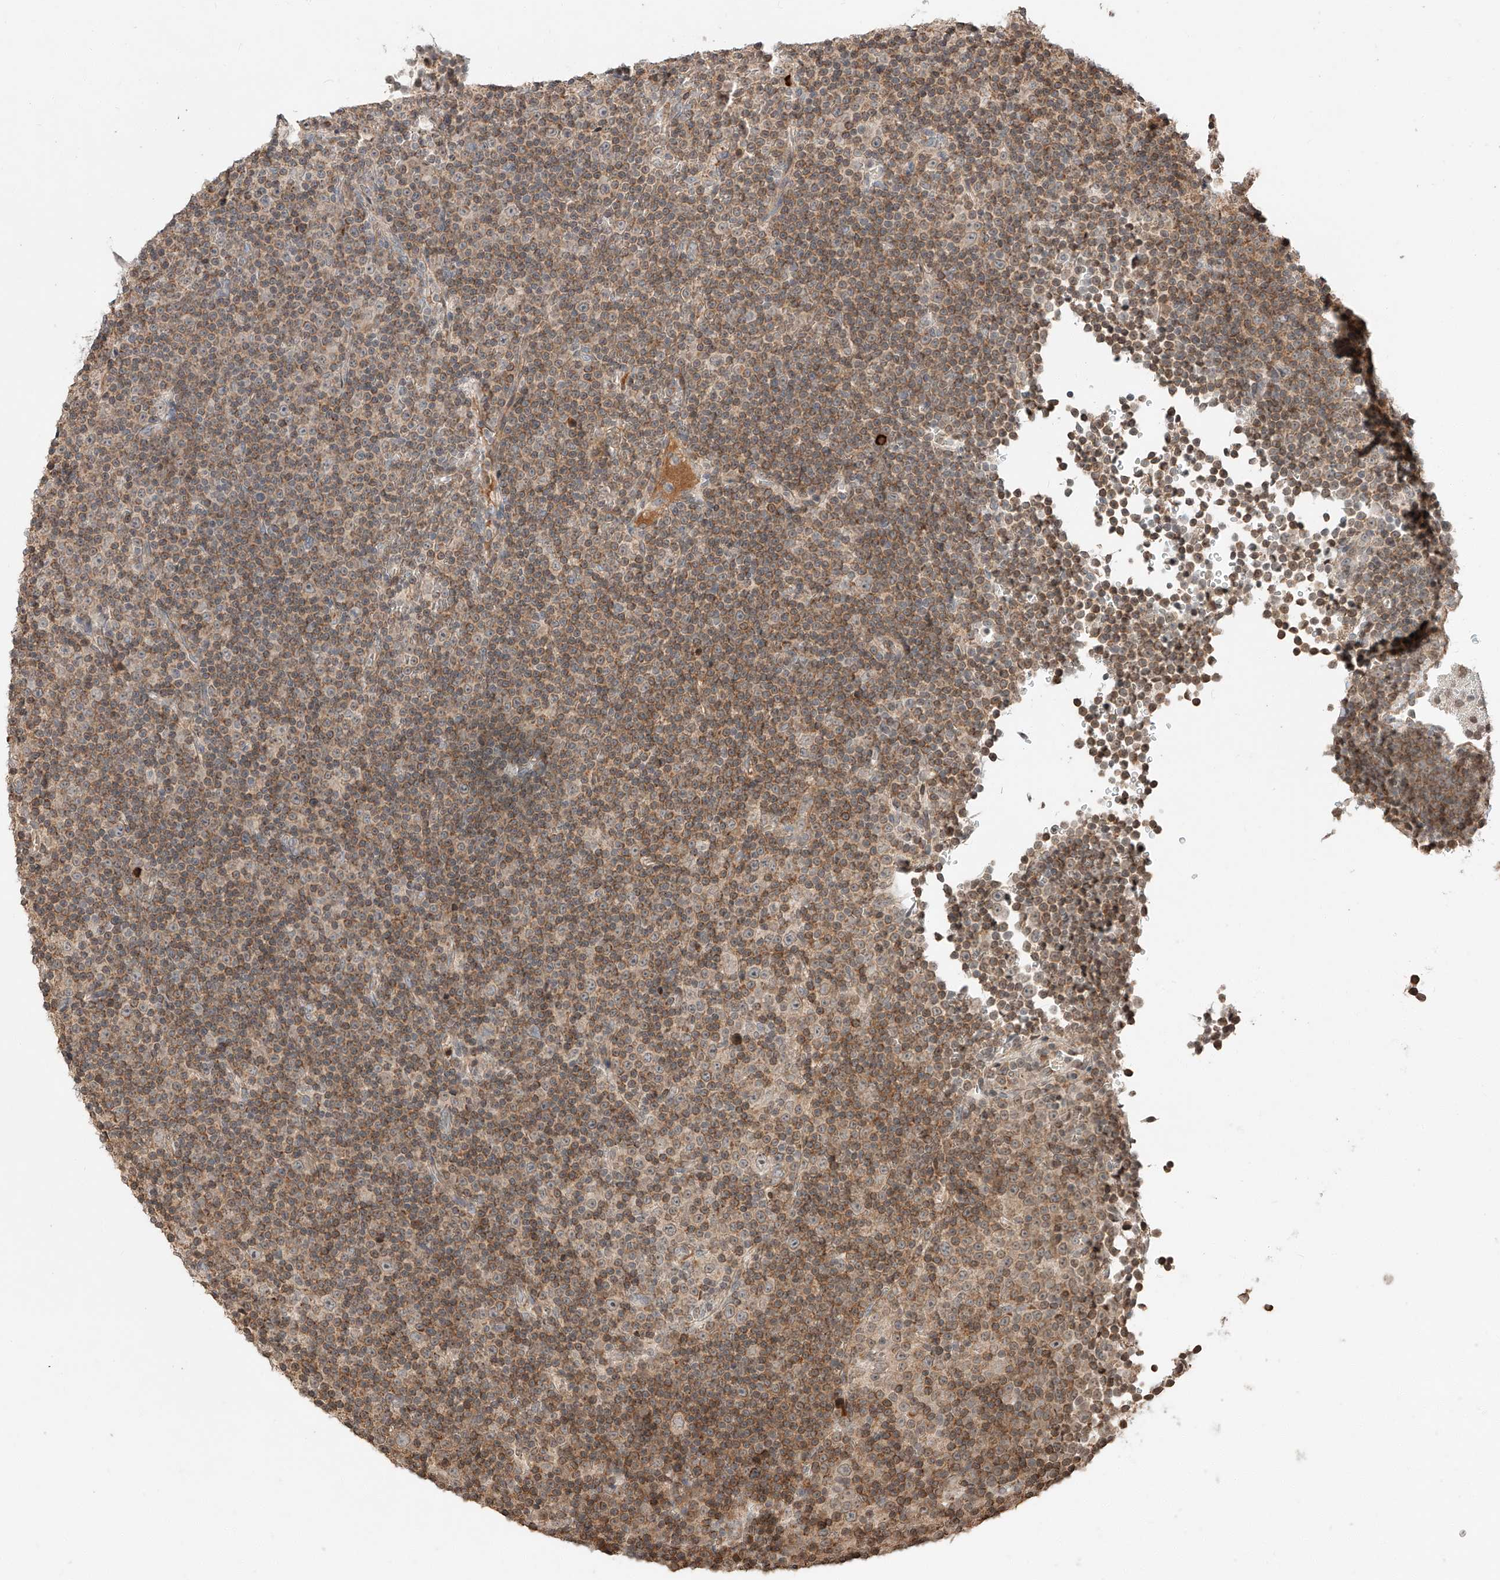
{"staining": {"intensity": "moderate", "quantity": ">75%", "location": "cytoplasmic/membranous"}, "tissue": "lymphoma", "cell_type": "Tumor cells", "image_type": "cancer", "snomed": [{"axis": "morphology", "description": "Malignant lymphoma, non-Hodgkin's type, Low grade"}, {"axis": "topography", "description": "Lymph node"}], "caption": "Protein analysis of low-grade malignant lymphoma, non-Hodgkin's type tissue shows moderate cytoplasmic/membranous expression in about >75% of tumor cells. The staining is performed using DAB brown chromogen to label protein expression. The nuclei are counter-stained blue using hematoxylin.", "gene": "ARHGAP33", "patient": {"sex": "female", "age": 67}}